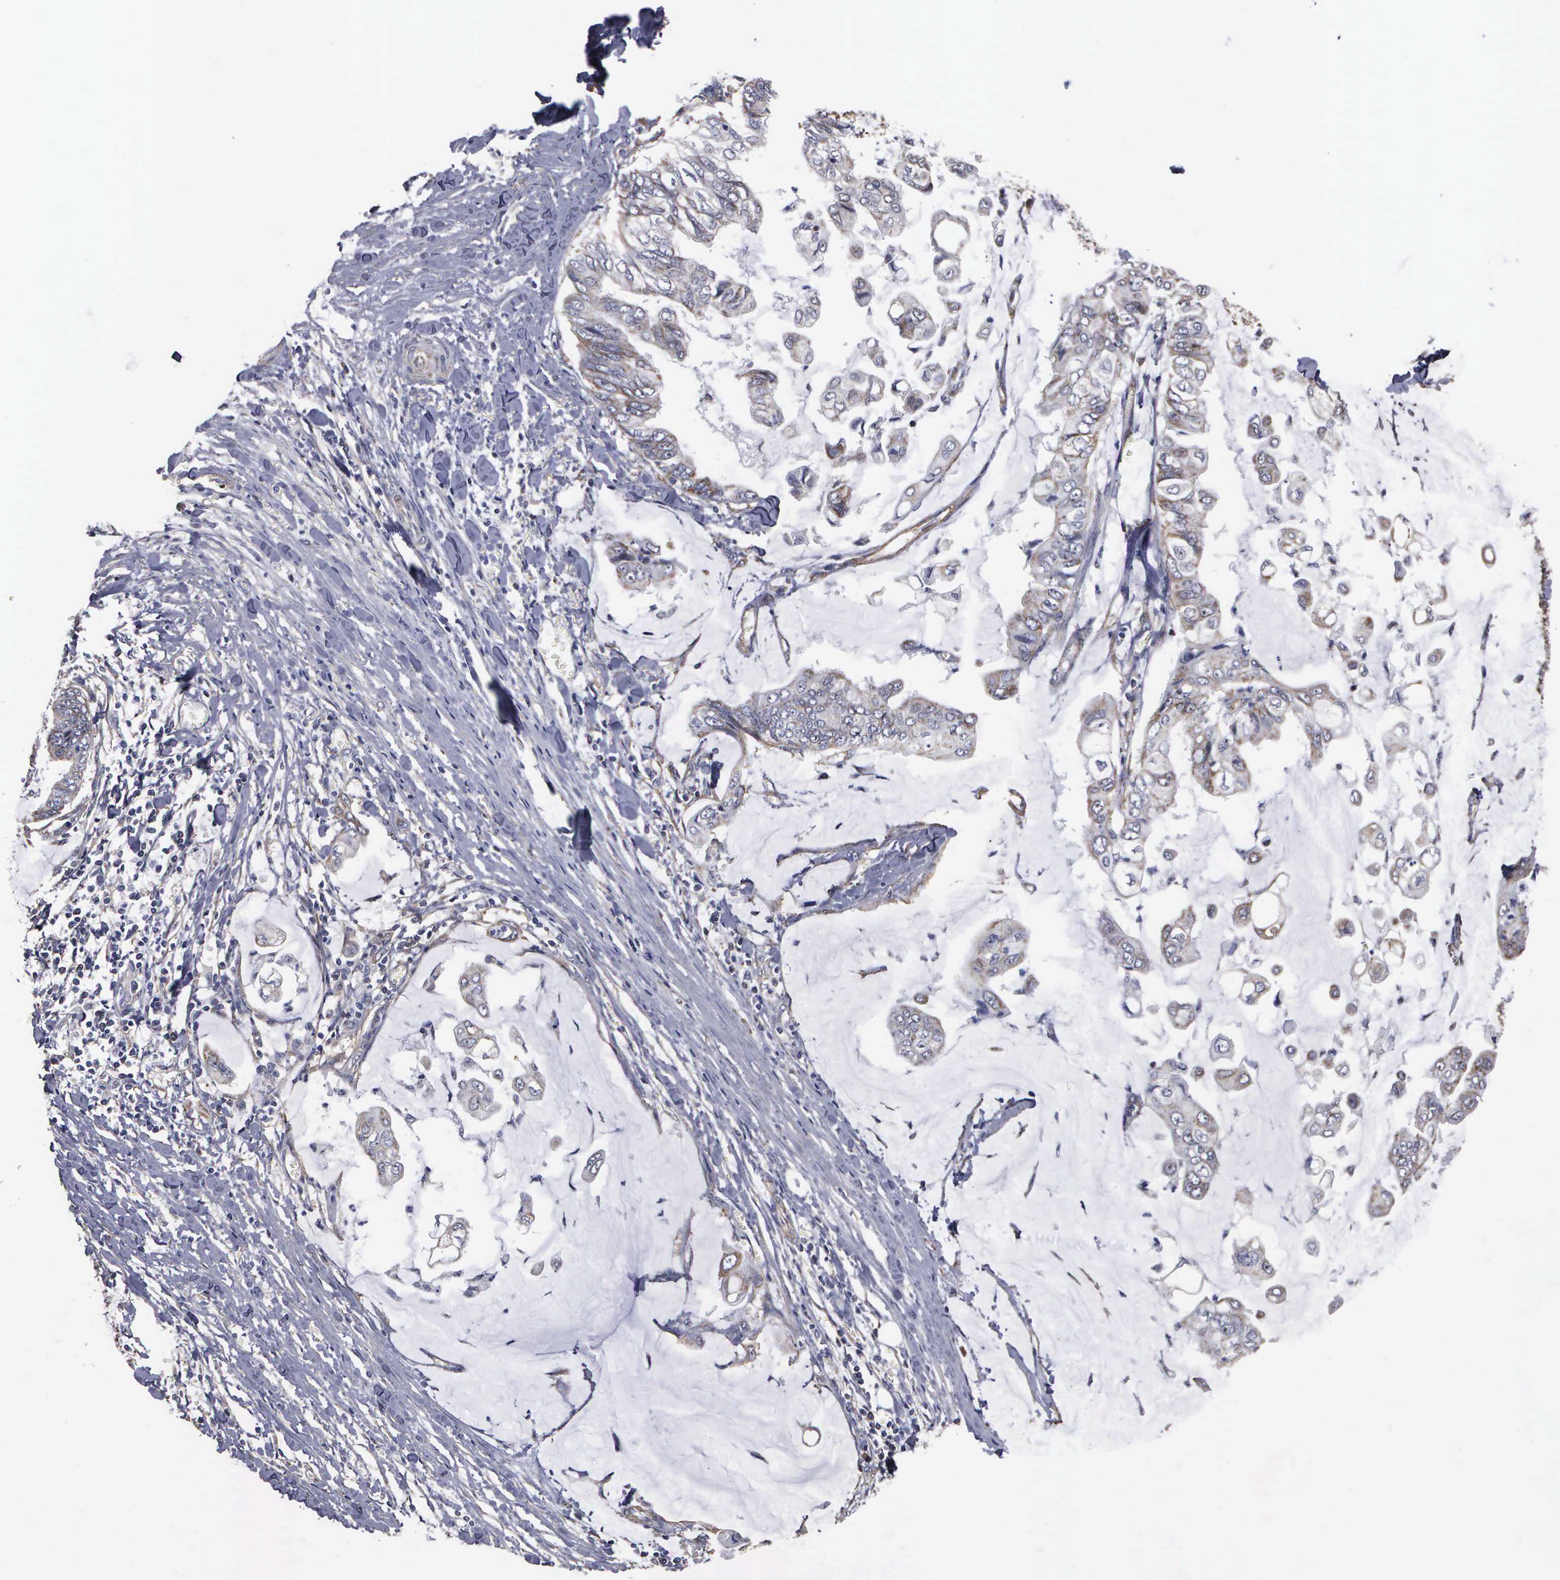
{"staining": {"intensity": "weak", "quantity": "25%-75%", "location": "cytoplasmic/membranous"}, "tissue": "stomach cancer", "cell_type": "Tumor cells", "image_type": "cancer", "snomed": [{"axis": "morphology", "description": "Adenocarcinoma, NOS"}, {"axis": "topography", "description": "Stomach, upper"}], "caption": "Tumor cells display weak cytoplasmic/membranous staining in approximately 25%-75% of cells in stomach cancer (adenocarcinoma).", "gene": "NGDN", "patient": {"sex": "male", "age": 80}}